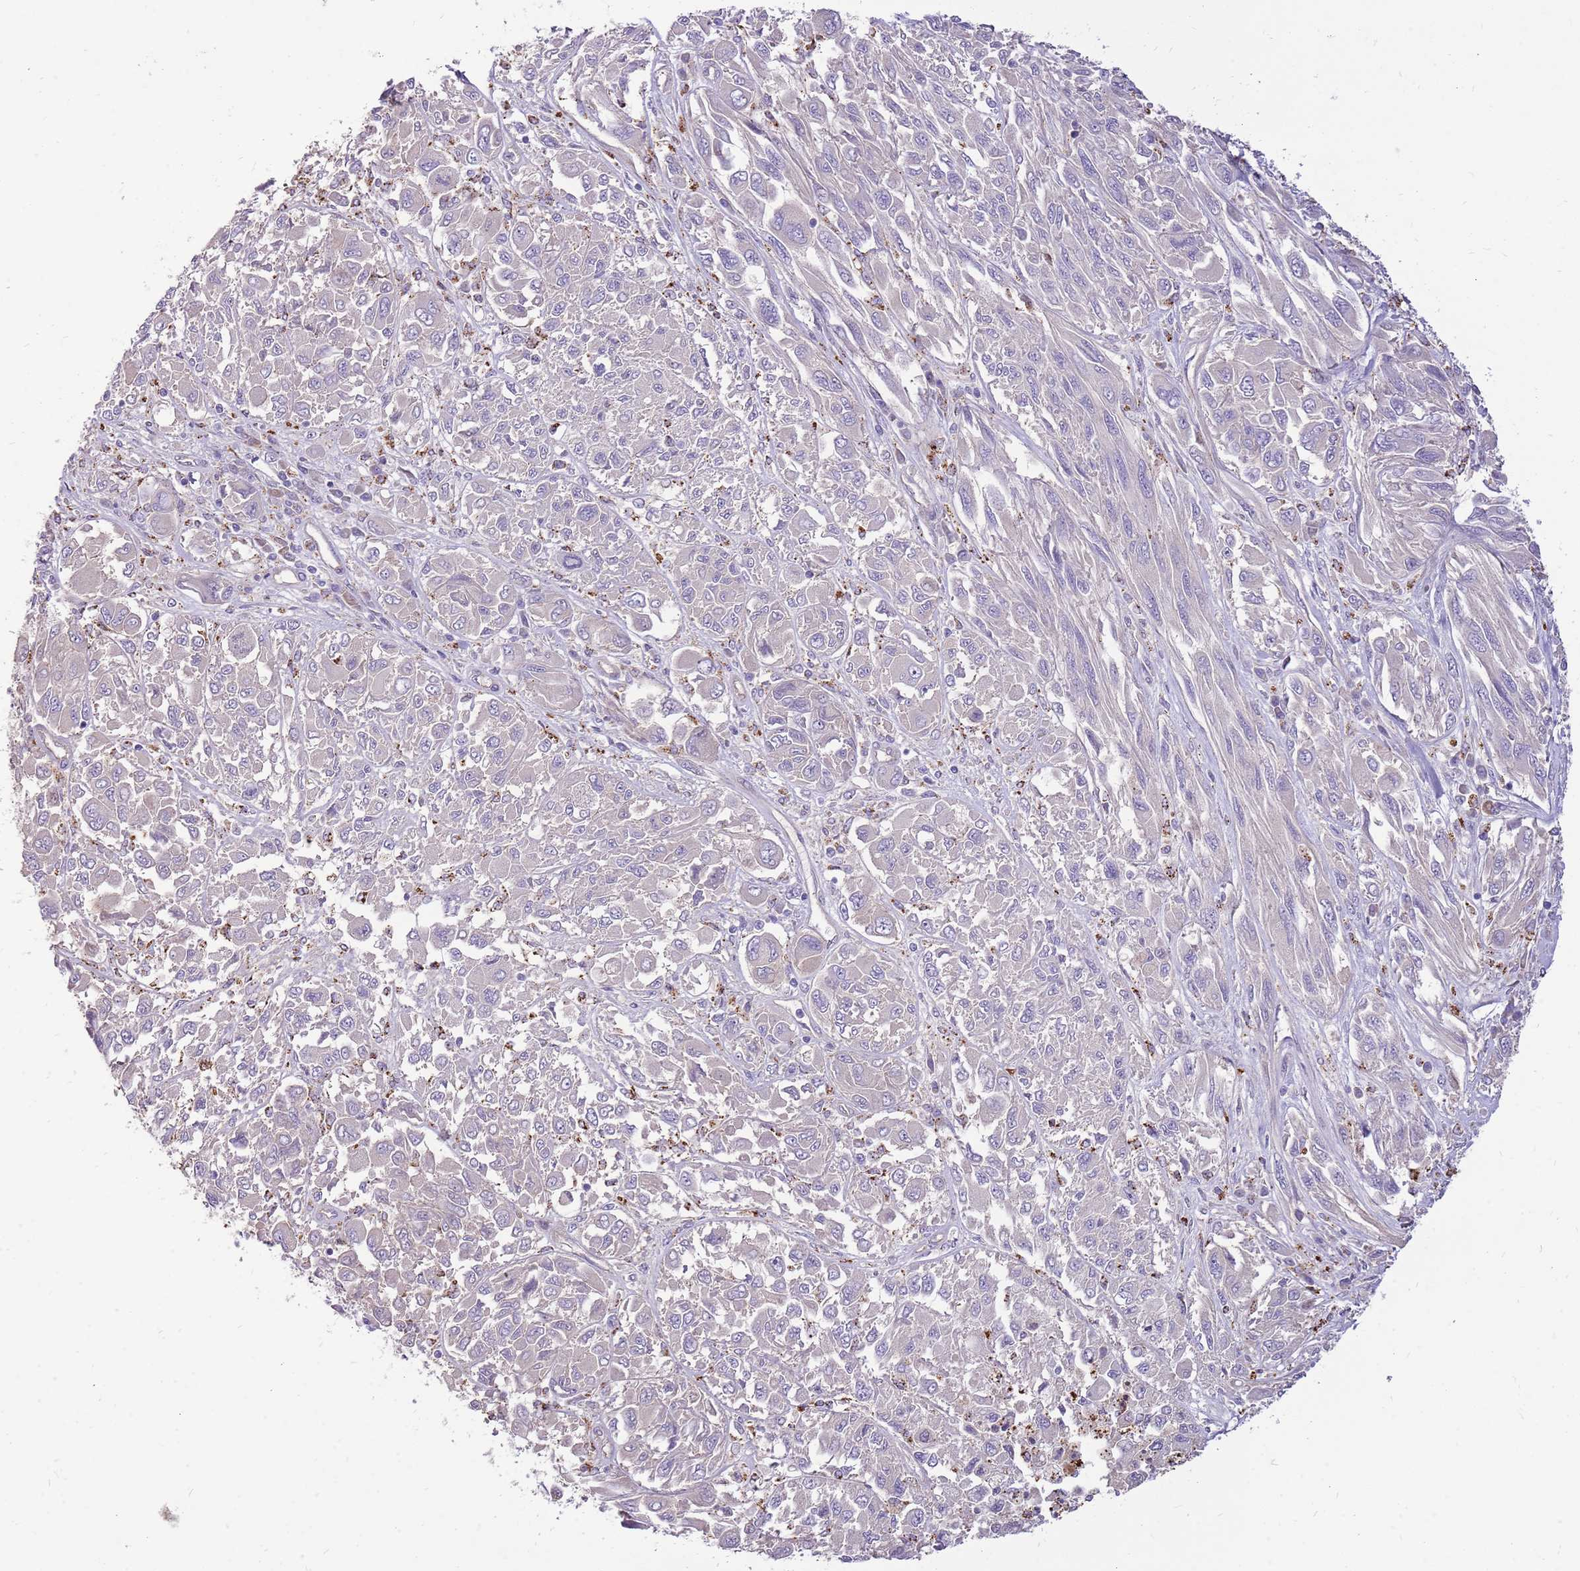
{"staining": {"intensity": "negative", "quantity": "none", "location": "none"}, "tissue": "melanoma", "cell_type": "Tumor cells", "image_type": "cancer", "snomed": [{"axis": "morphology", "description": "Malignant melanoma, NOS"}, {"axis": "topography", "description": "Skin"}], "caption": "An IHC image of malignant melanoma is shown. There is no staining in tumor cells of malignant melanoma.", "gene": "NTN4", "patient": {"sex": "female", "age": 91}}